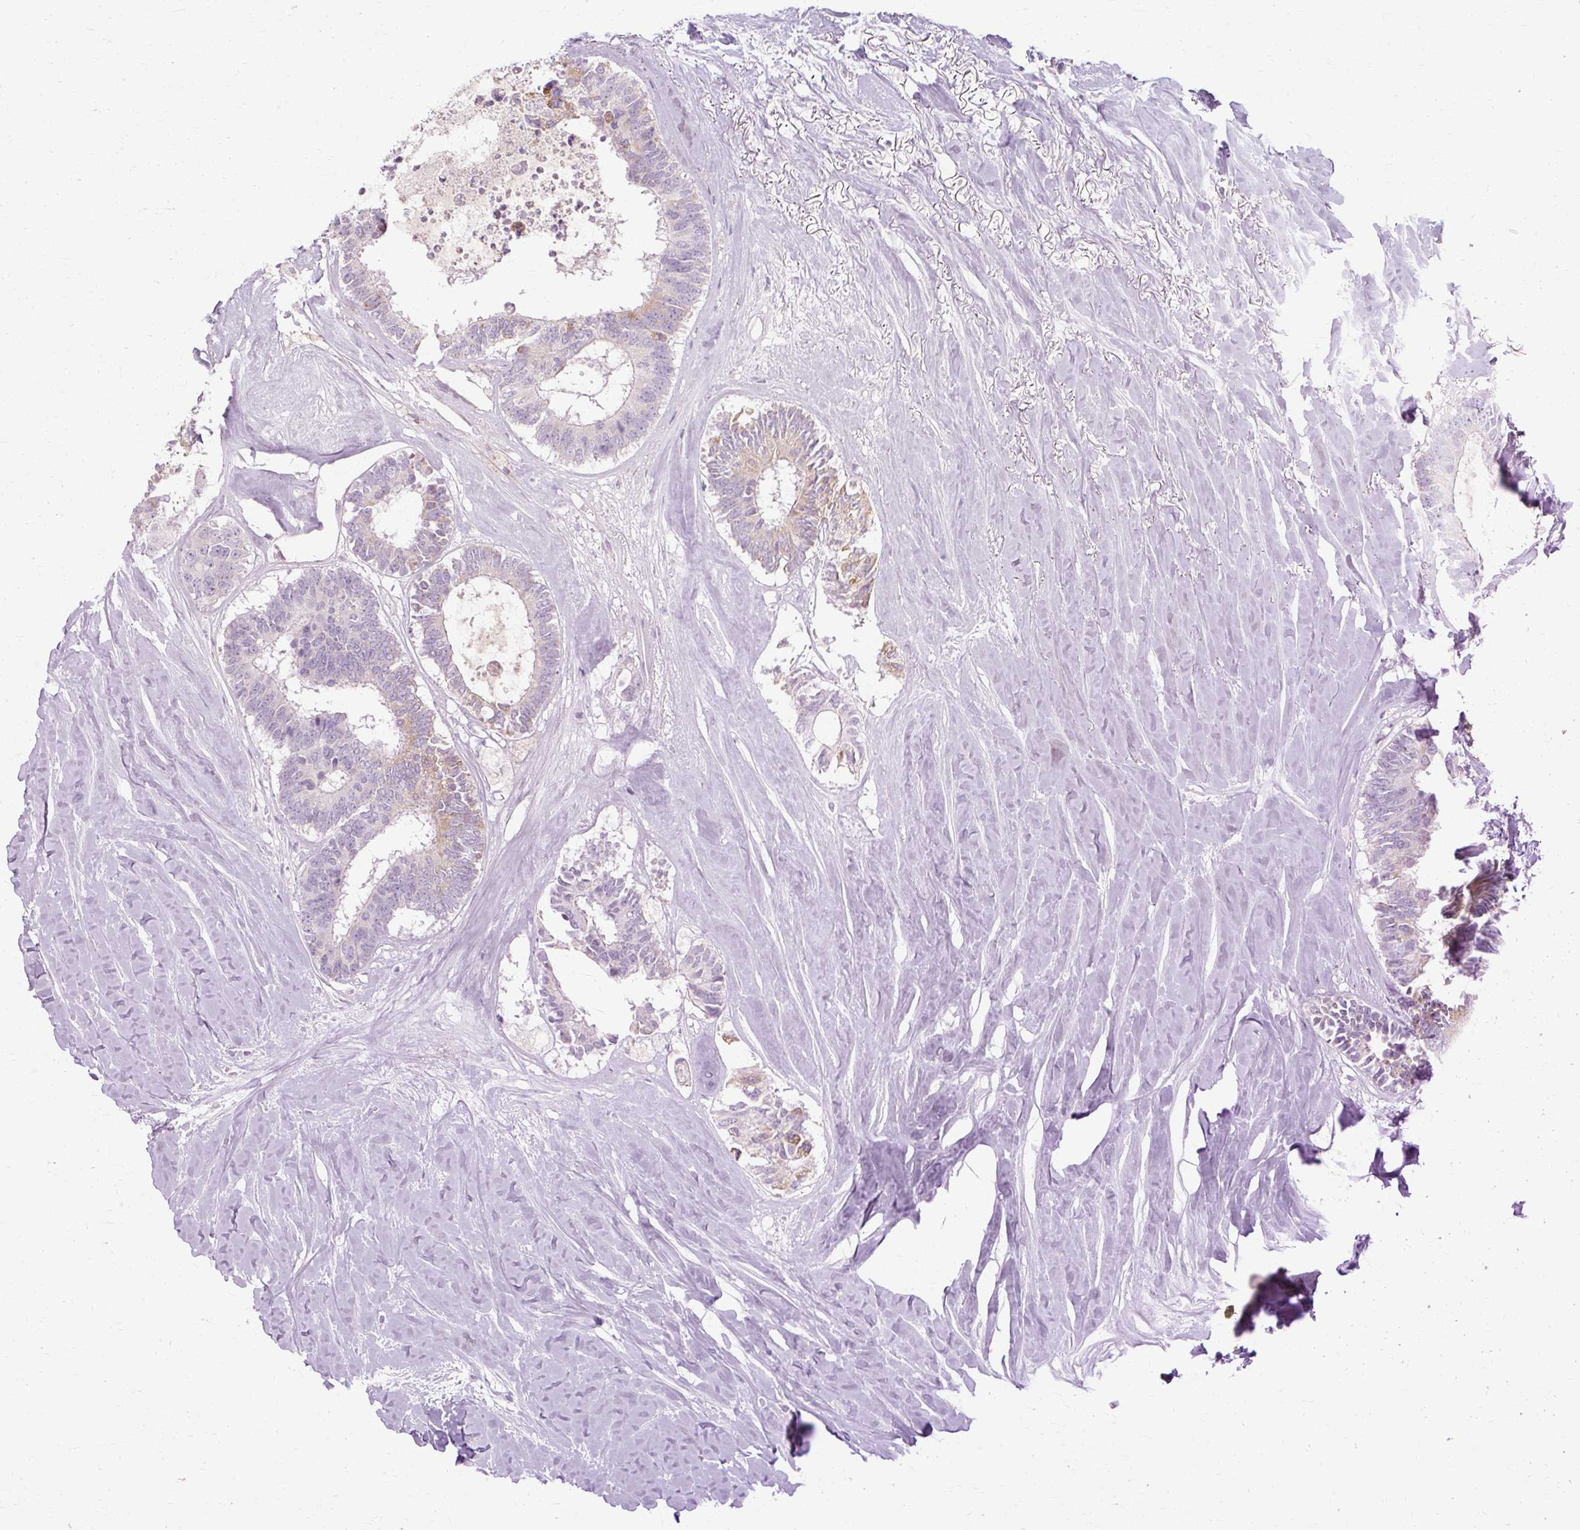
{"staining": {"intensity": "weak", "quantity": "<25%", "location": "cytoplasmic/membranous"}, "tissue": "colorectal cancer", "cell_type": "Tumor cells", "image_type": "cancer", "snomed": [{"axis": "morphology", "description": "Adenocarcinoma, NOS"}, {"axis": "topography", "description": "Colon"}, {"axis": "topography", "description": "Rectum"}], "caption": "Histopathology image shows no significant protein staining in tumor cells of colorectal cancer. (Brightfield microscopy of DAB (3,3'-diaminobenzidine) immunohistochemistry (IHC) at high magnification).", "gene": "HSD11B1", "patient": {"sex": "male", "age": 57}}